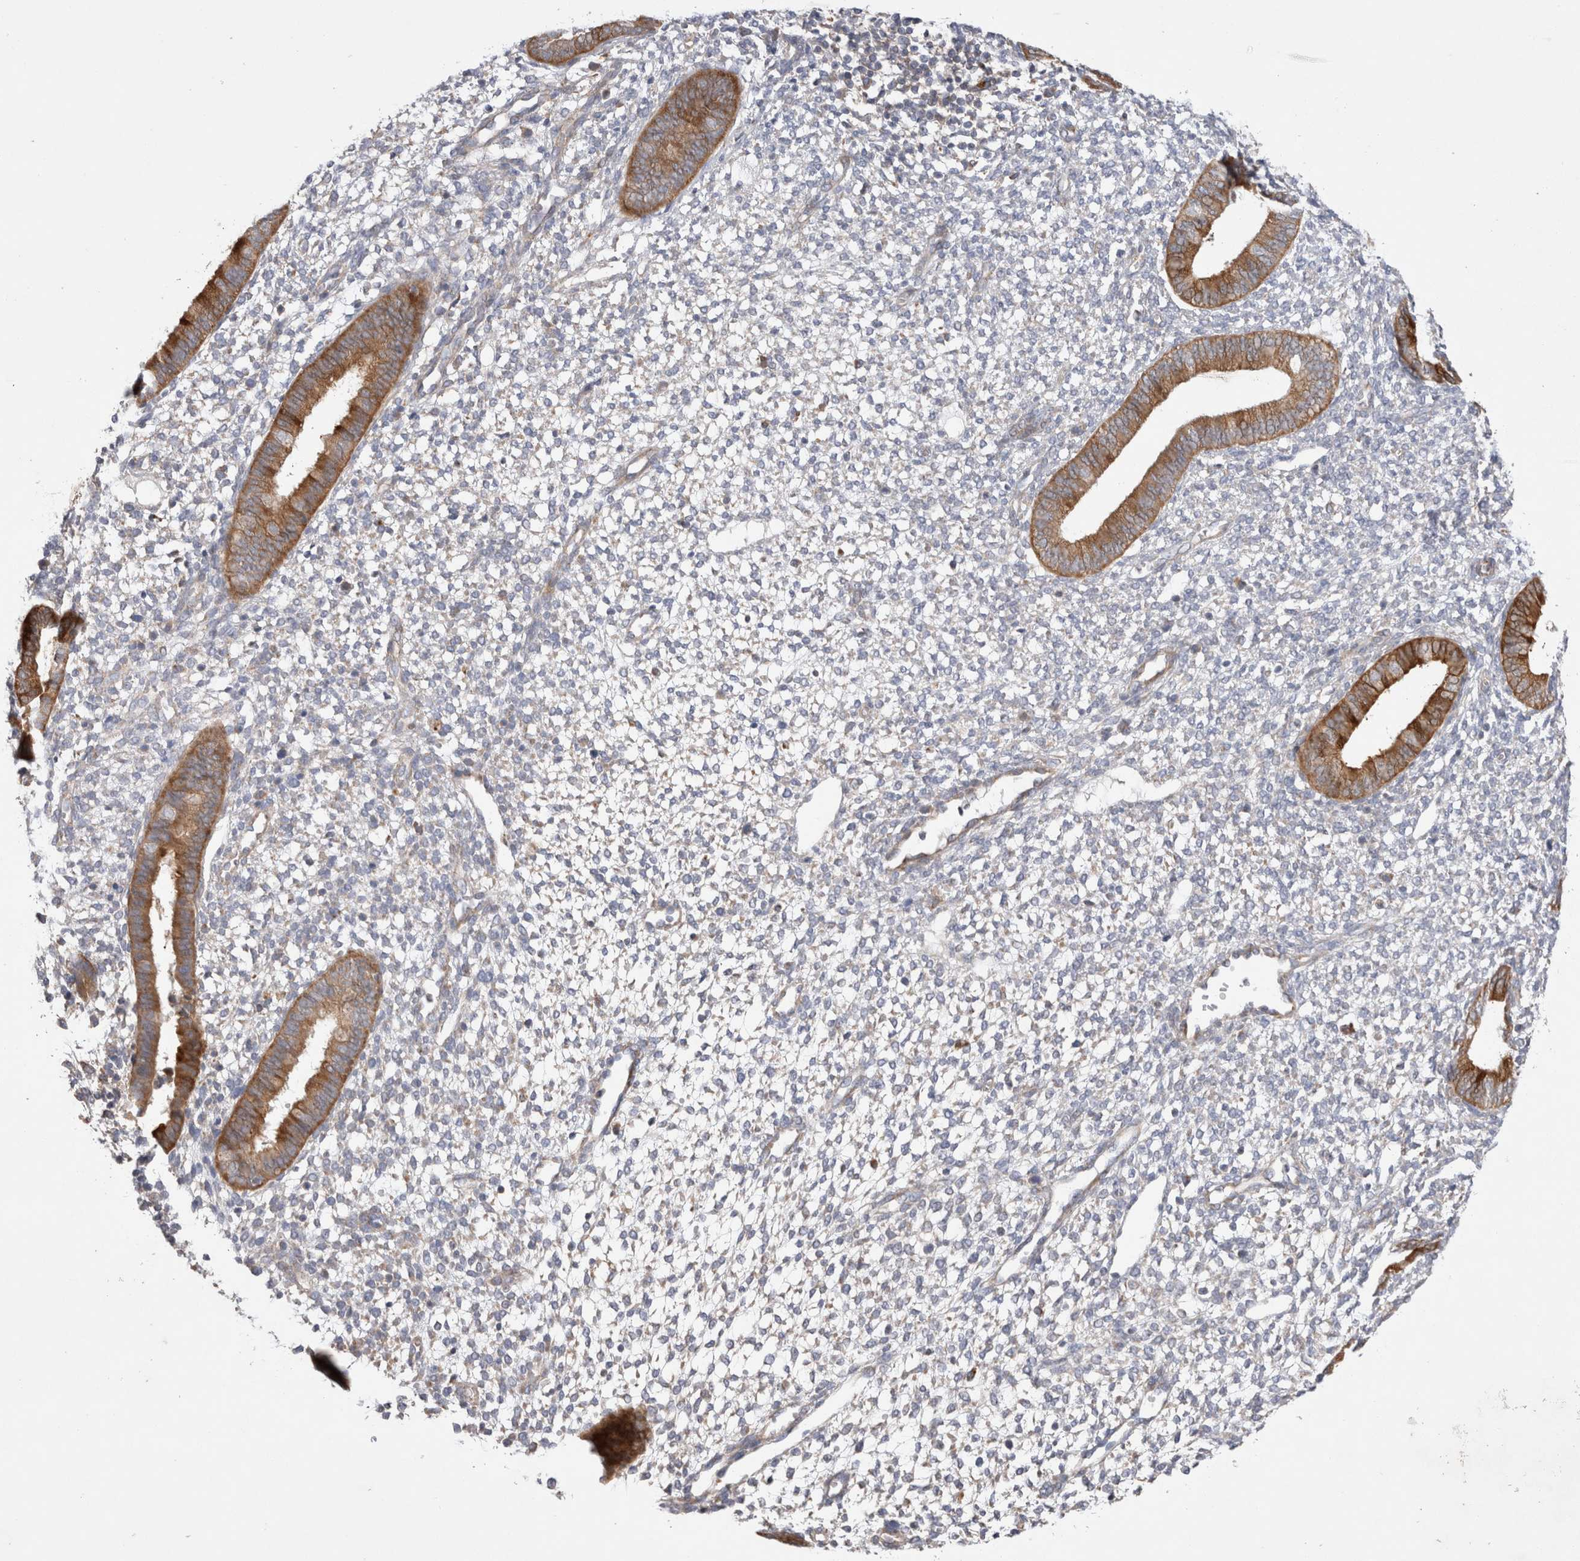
{"staining": {"intensity": "negative", "quantity": "none", "location": "none"}, "tissue": "endometrium", "cell_type": "Cells in endometrial stroma", "image_type": "normal", "snomed": [{"axis": "morphology", "description": "Normal tissue, NOS"}, {"axis": "topography", "description": "Endometrium"}], "caption": "IHC image of unremarkable endometrium: human endometrium stained with DAB (3,3'-diaminobenzidine) displays no significant protein positivity in cells in endometrial stroma. The staining is performed using DAB (3,3'-diaminobenzidine) brown chromogen with nuclei counter-stained in using hematoxylin.", "gene": "TBC1D16", "patient": {"sex": "female", "age": 46}}